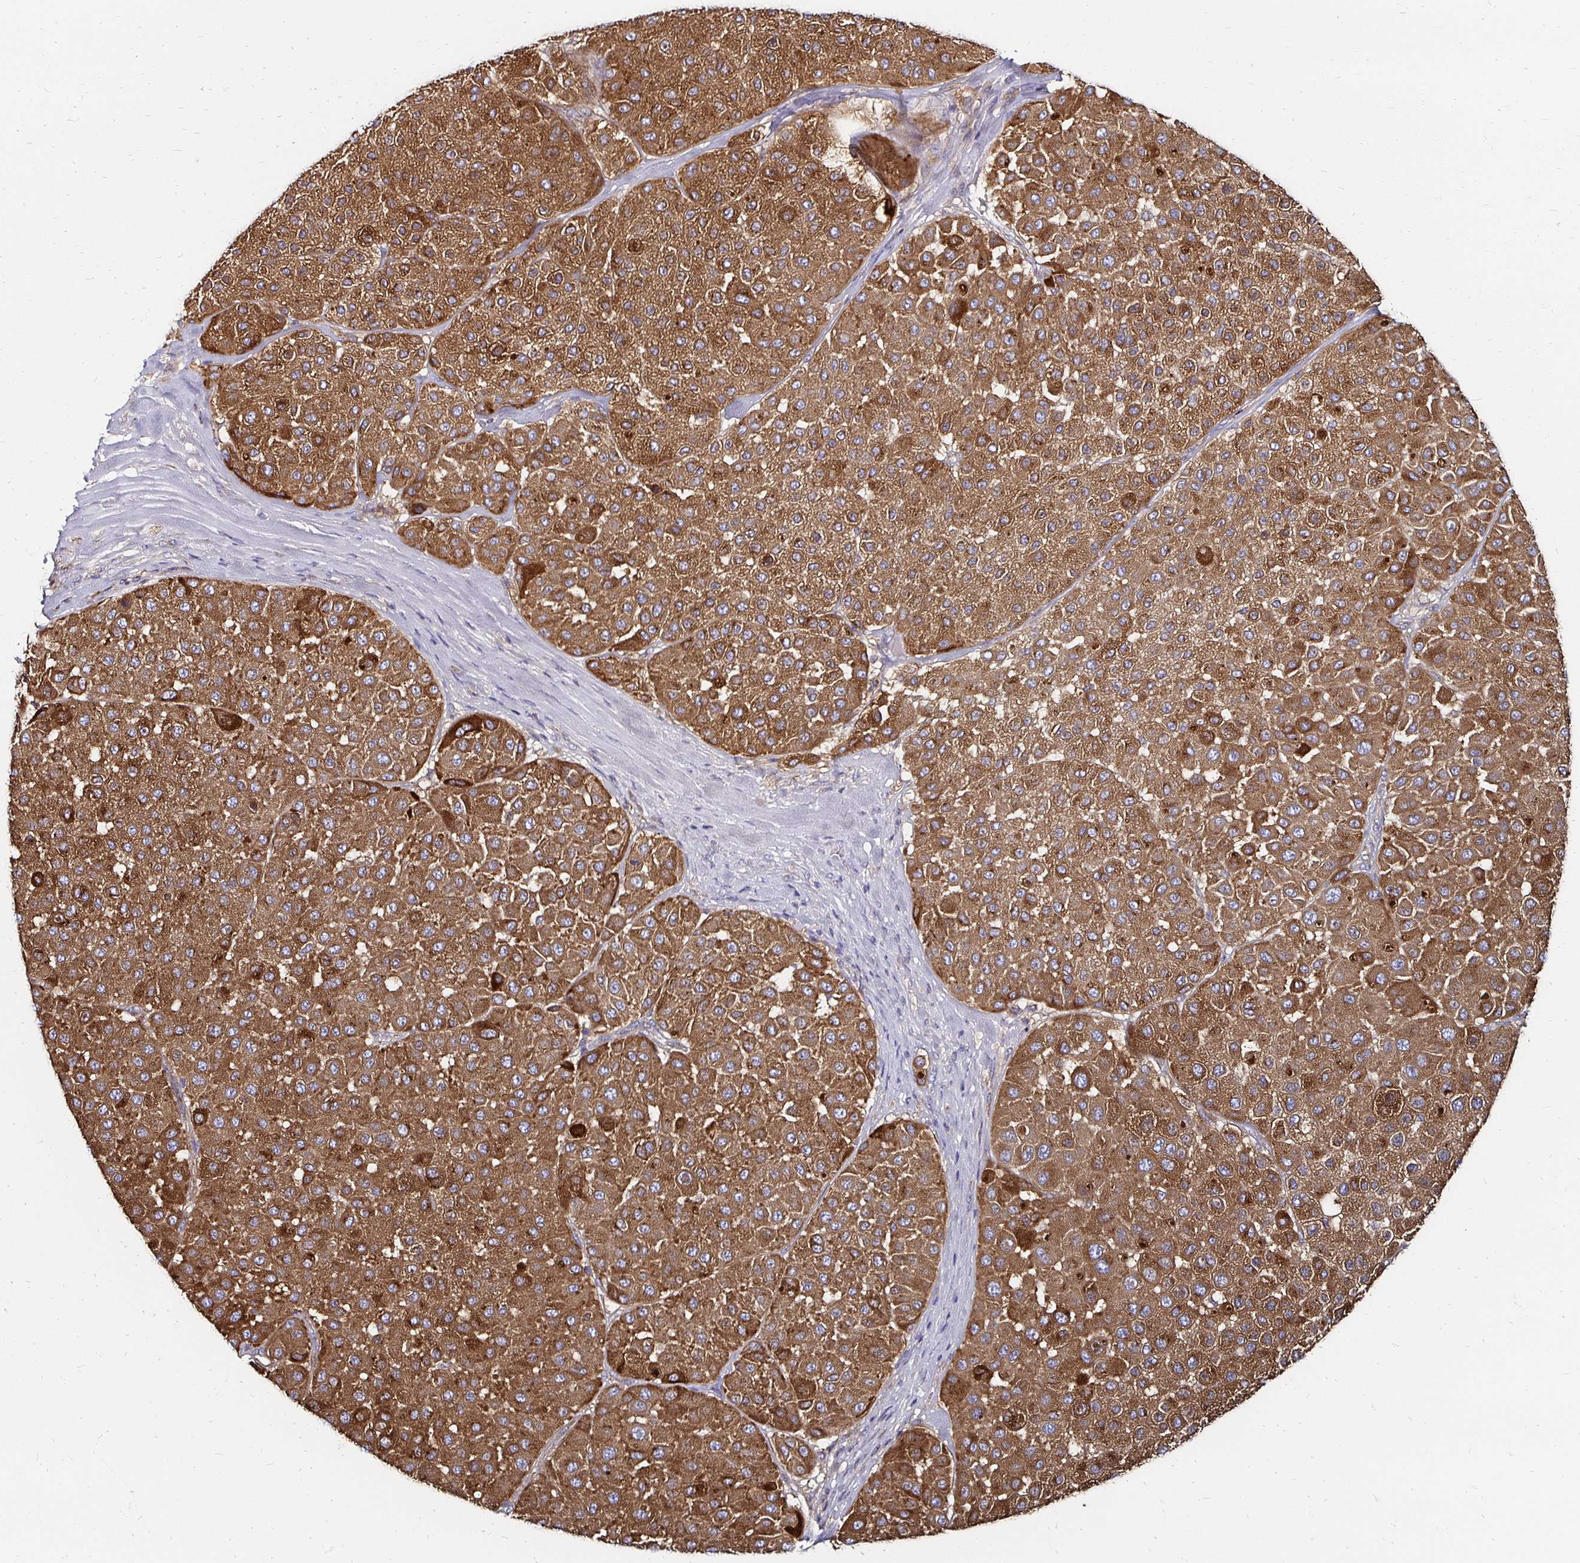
{"staining": {"intensity": "strong", "quantity": ">75%", "location": "cytoplasmic/membranous"}, "tissue": "melanoma", "cell_type": "Tumor cells", "image_type": "cancer", "snomed": [{"axis": "morphology", "description": "Malignant melanoma, Metastatic site"}, {"axis": "topography", "description": "Smooth muscle"}], "caption": "IHC photomicrograph of human melanoma stained for a protein (brown), which demonstrates high levels of strong cytoplasmic/membranous expression in about >75% of tumor cells.", "gene": "NCSTN", "patient": {"sex": "male", "age": 41}}